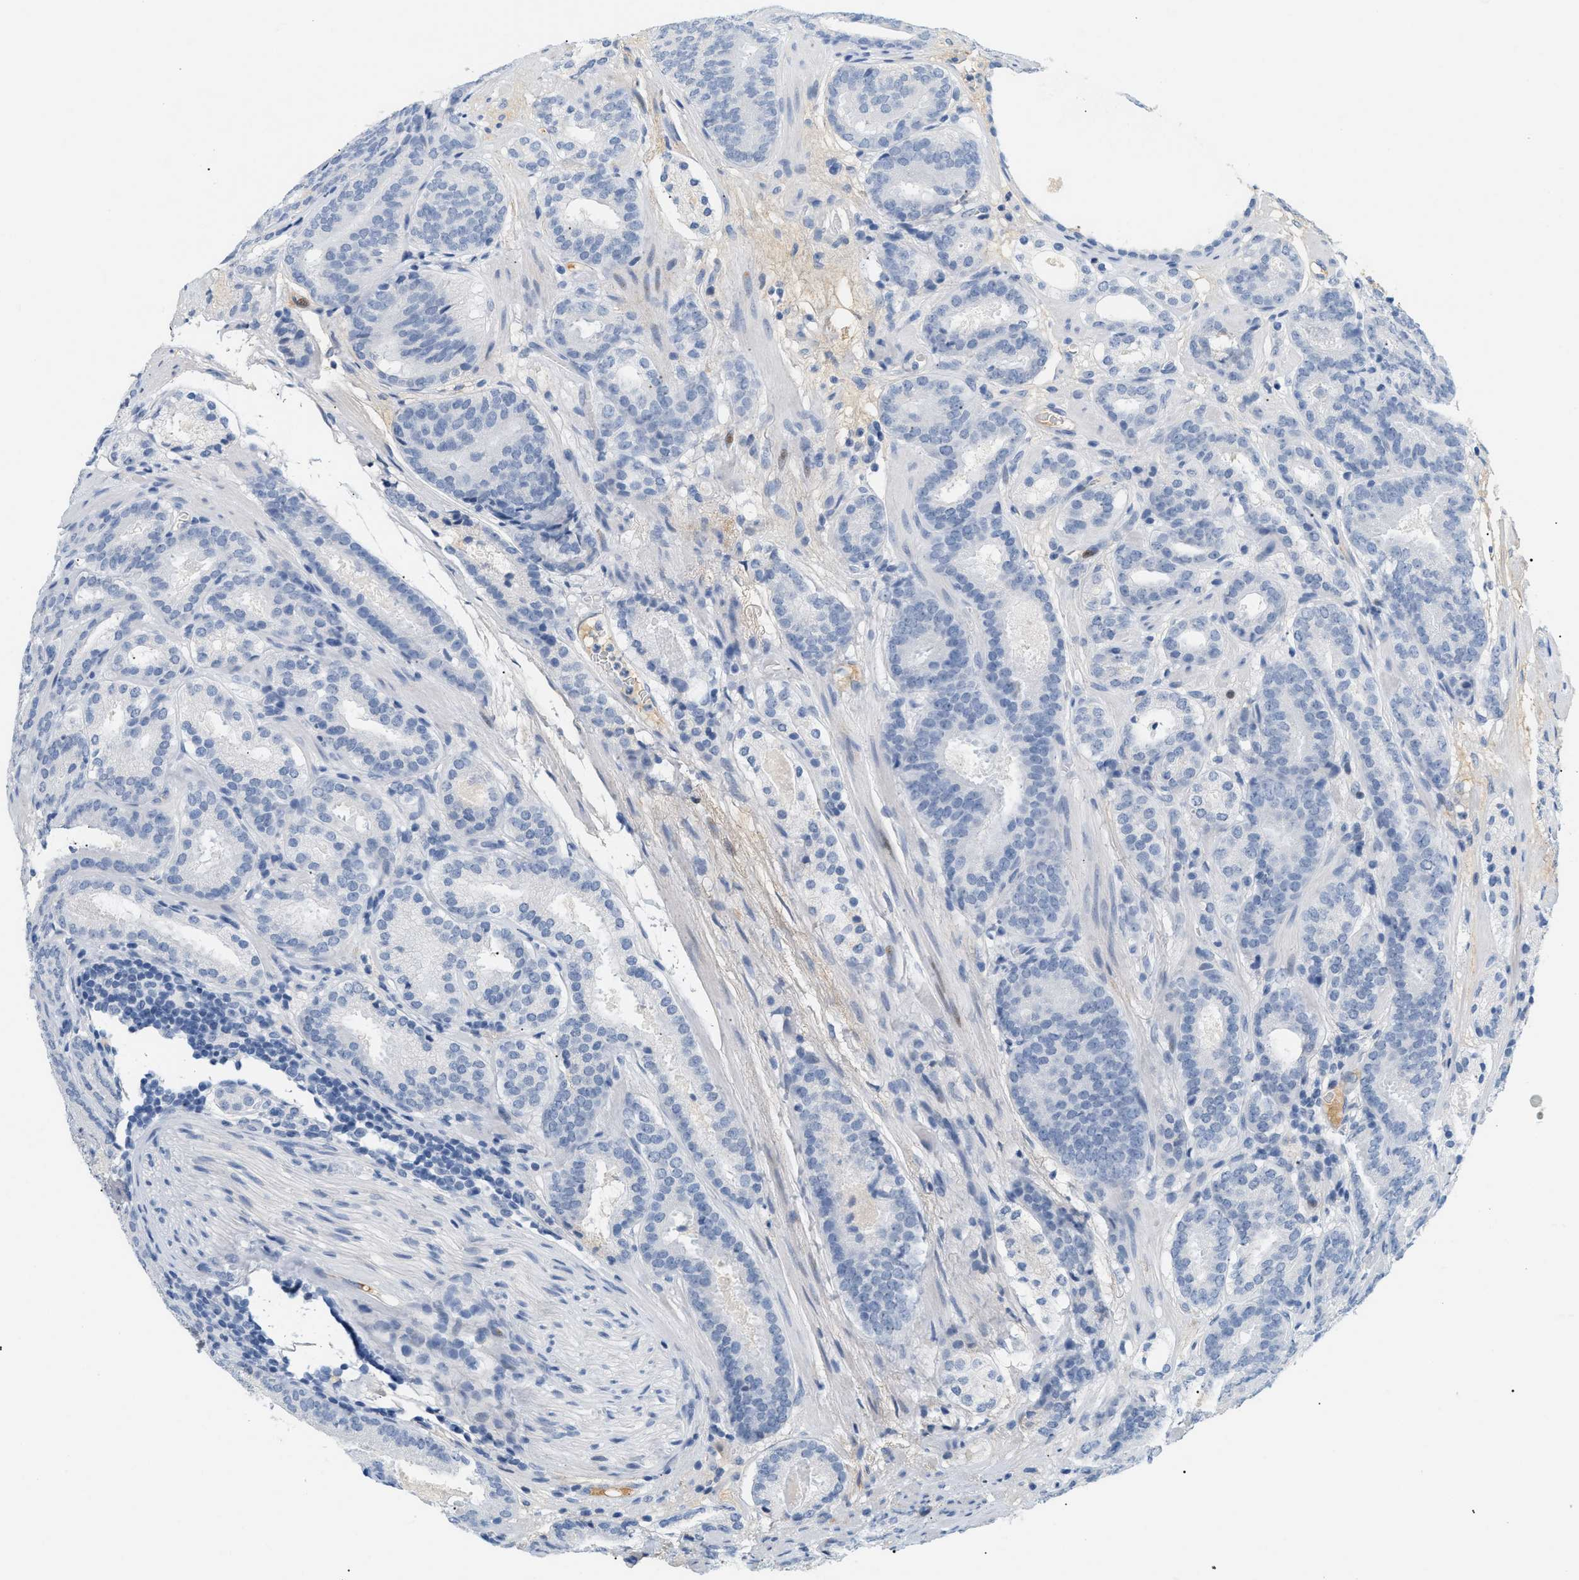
{"staining": {"intensity": "negative", "quantity": "none", "location": "none"}, "tissue": "prostate cancer", "cell_type": "Tumor cells", "image_type": "cancer", "snomed": [{"axis": "morphology", "description": "Adenocarcinoma, Low grade"}, {"axis": "topography", "description": "Prostate"}], "caption": "A high-resolution image shows immunohistochemistry staining of prostate low-grade adenocarcinoma, which demonstrates no significant staining in tumor cells.", "gene": "CFH", "patient": {"sex": "male", "age": 69}}